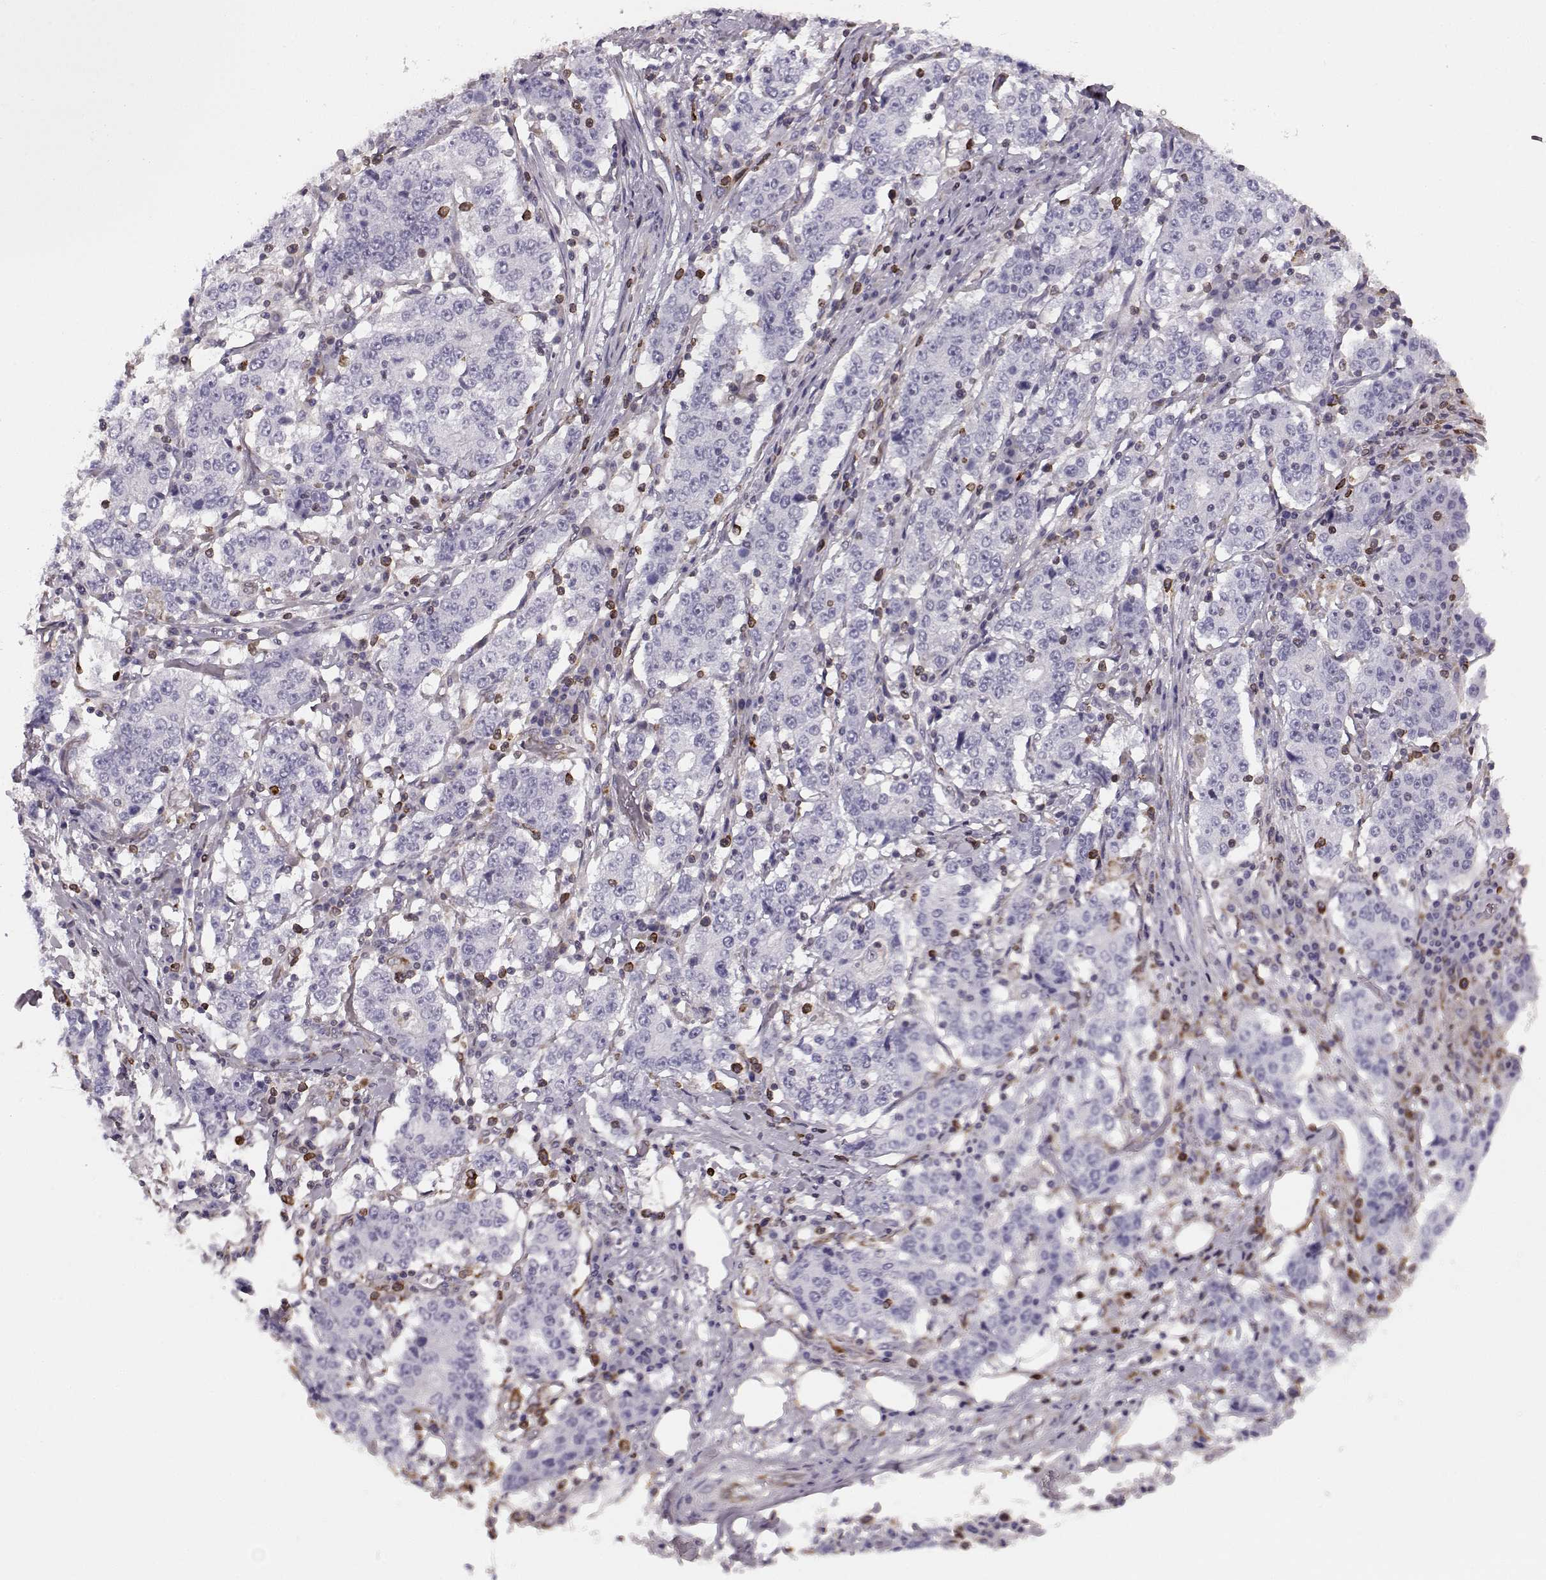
{"staining": {"intensity": "negative", "quantity": "none", "location": "none"}, "tissue": "stomach cancer", "cell_type": "Tumor cells", "image_type": "cancer", "snomed": [{"axis": "morphology", "description": "Adenocarcinoma, NOS"}, {"axis": "topography", "description": "Stomach"}], "caption": "Tumor cells show no significant protein positivity in adenocarcinoma (stomach).", "gene": "ELOVL5", "patient": {"sex": "male", "age": 59}}